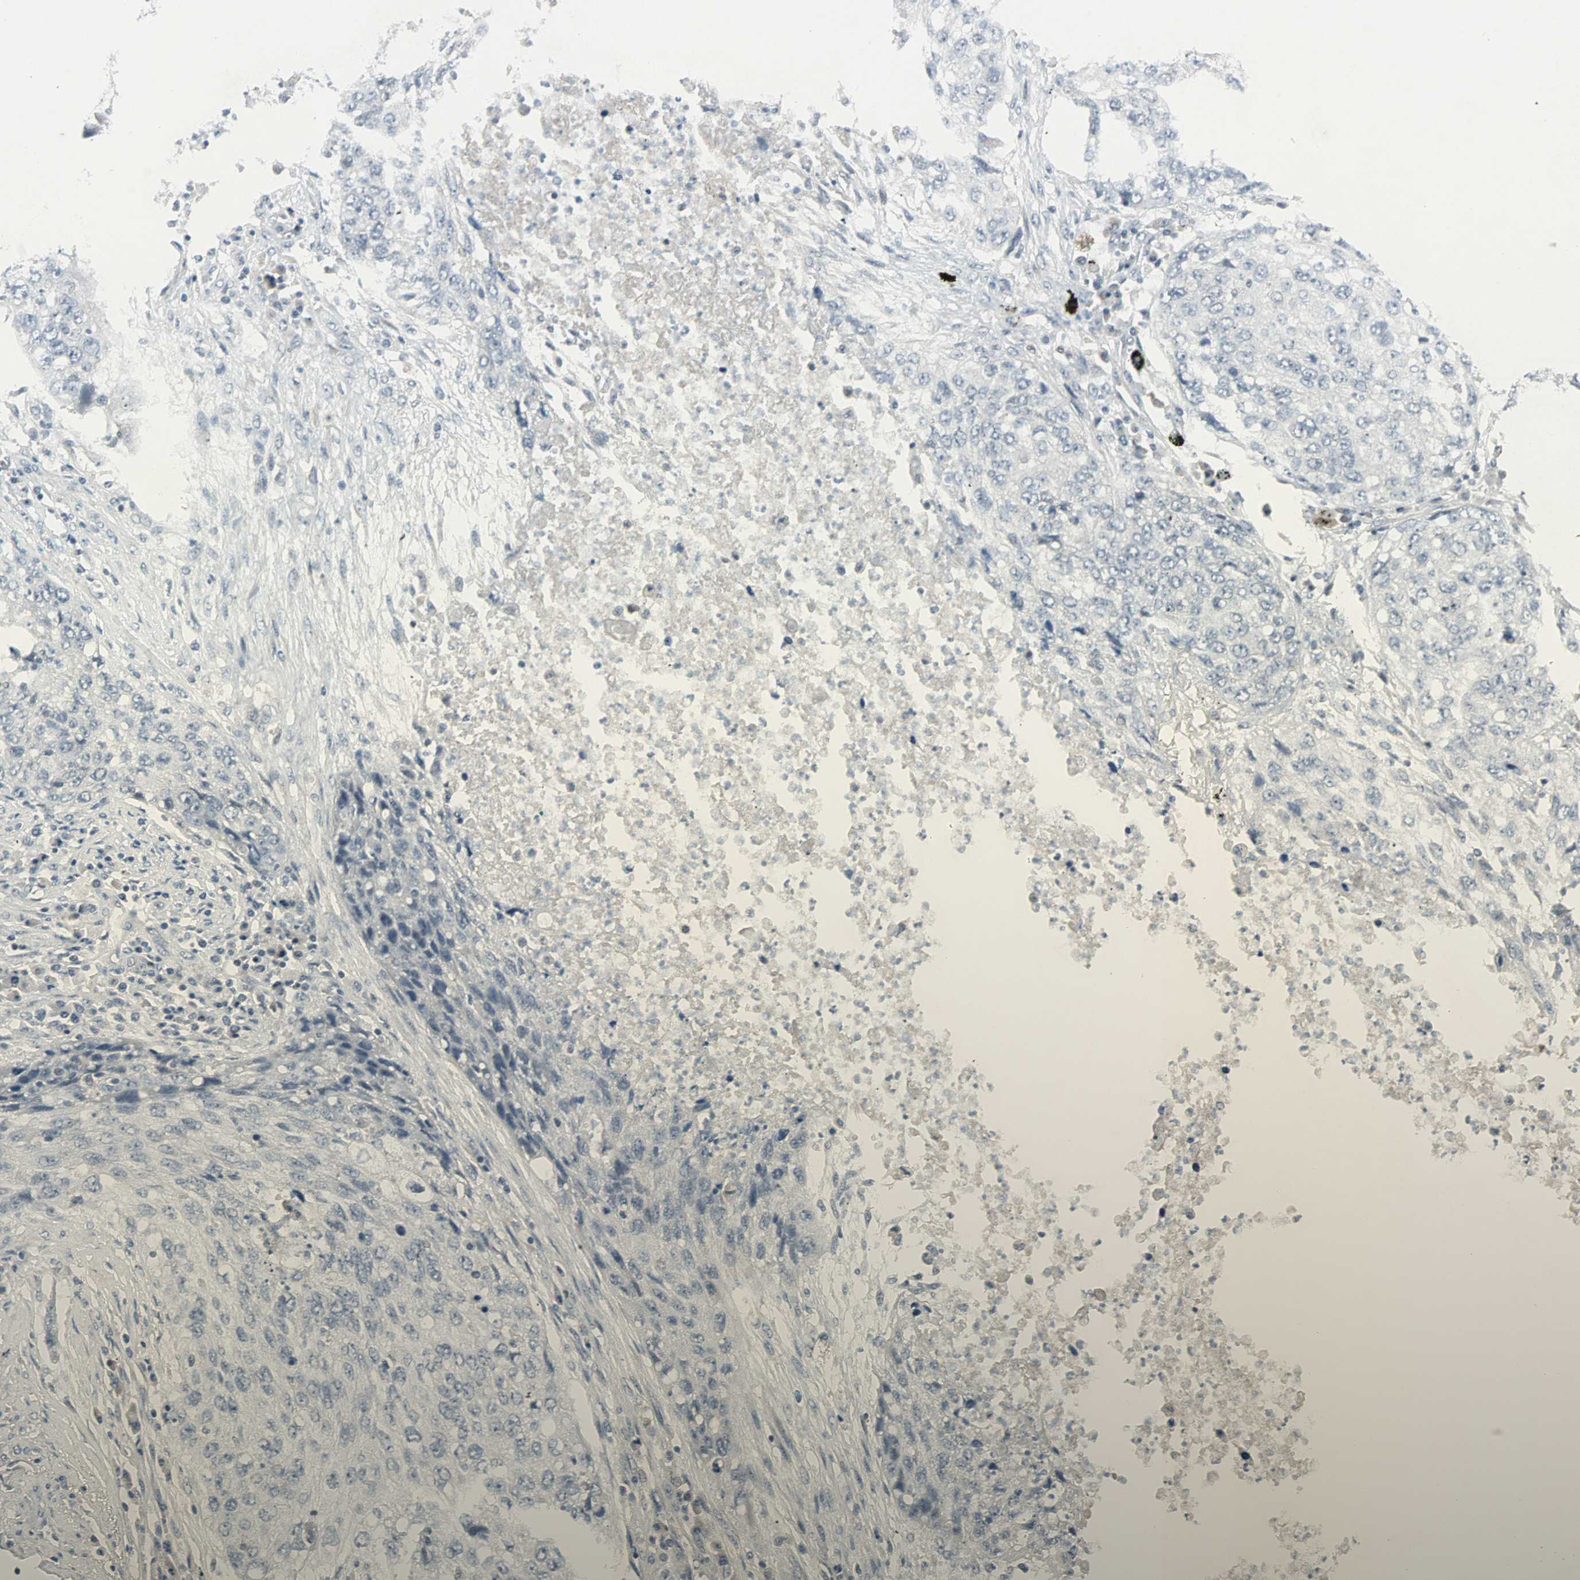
{"staining": {"intensity": "negative", "quantity": "none", "location": "none"}, "tissue": "lung cancer", "cell_type": "Tumor cells", "image_type": "cancer", "snomed": [{"axis": "morphology", "description": "Squamous cell carcinoma, NOS"}, {"axis": "topography", "description": "Lung"}], "caption": "Lung squamous cell carcinoma stained for a protein using immunohistochemistry (IHC) displays no staining tumor cells.", "gene": "PTPA", "patient": {"sex": "female", "age": 63}}